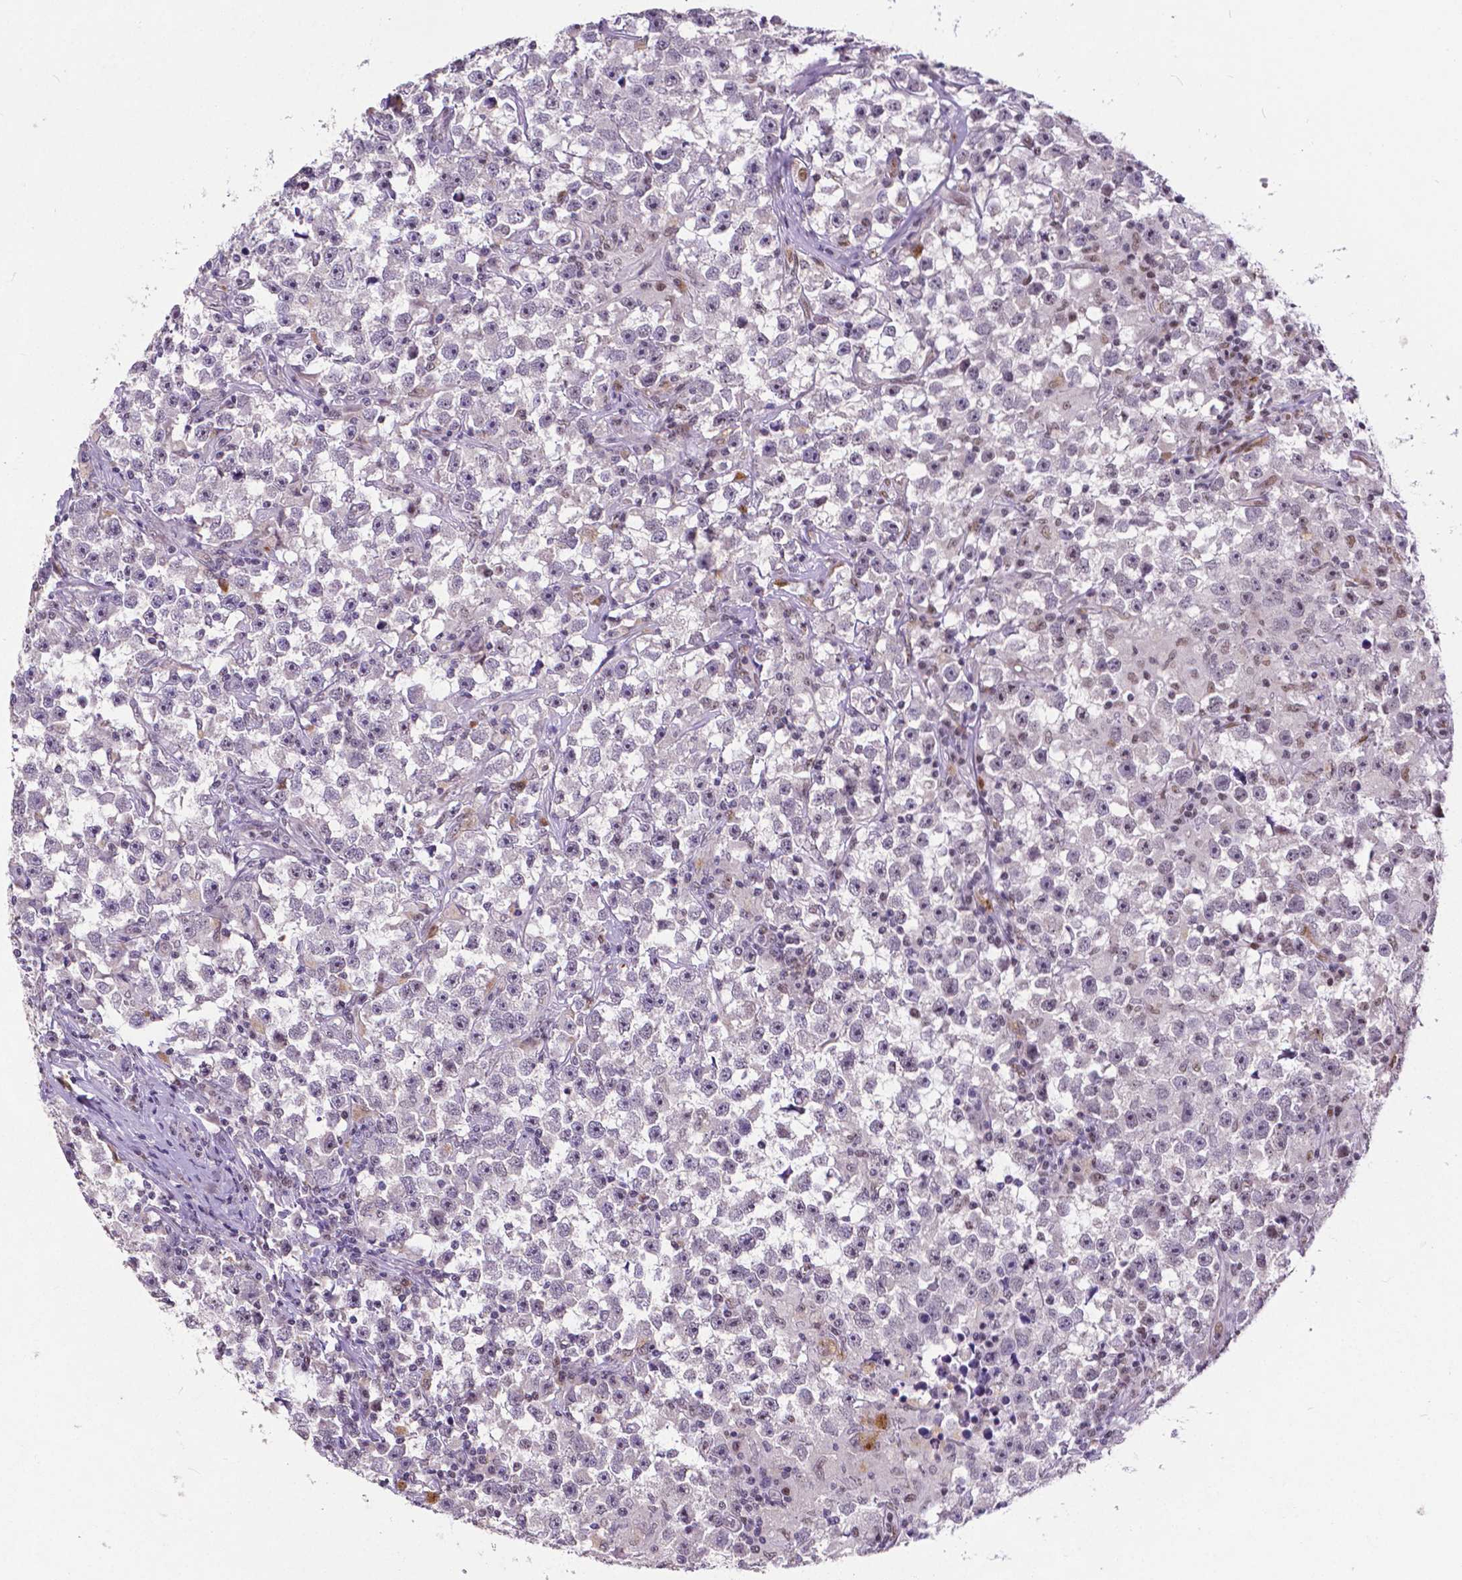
{"staining": {"intensity": "negative", "quantity": "none", "location": "none"}, "tissue": "testis cancer", "cell_type": "Tumor cells", "image_type": "cancer", "snomed": [{"axis": "morphology", "description": "Seminoma, NOS"}, {"axis": "topography", "description": "Testis"}], "caption": "Immunohistochemistry (IHC) of testis seminoma shows no positivity in tumor cells.", "gene": "ATRX", "patient": {"sex": "male", "age": 33}}